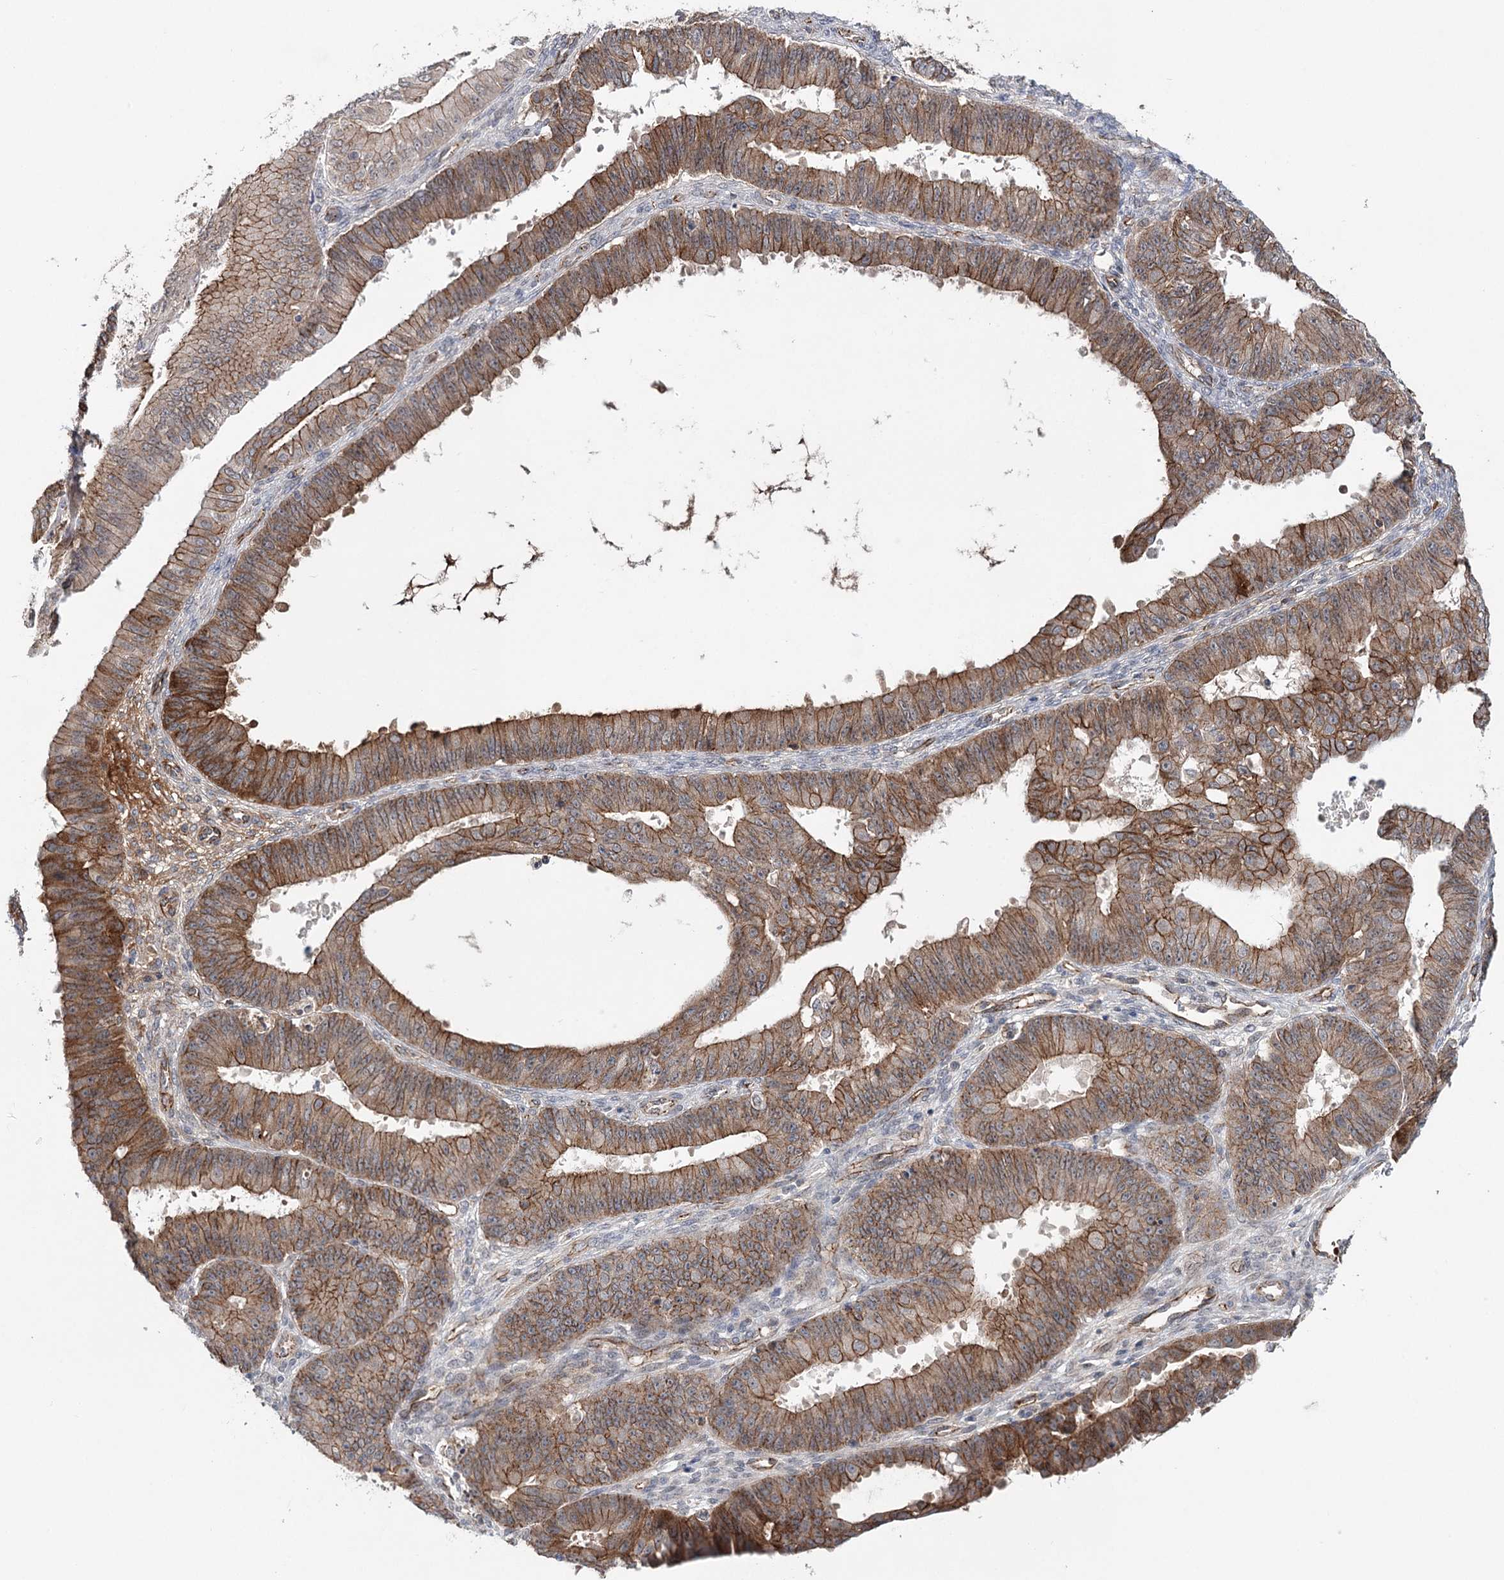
{"staining": {"intensity": "moderate", "quantity": ">75%", "location": "cytoplasmic/membranous"}, "tissue": "ovarian cancer", "cell_type": "Tumor cells", "image_type": "cancer", "snomed": [{"axis": "morphology", "description": "Carcinoma, endometroid"}, {"axis": "topography", "description": "Appendix"}, {"axis": "topography", "description": "Ovary"}], "caption": "A high-resolution photomicrograph shows IHC staining of ovarian cancer (endometroid carcinoma), which reveals moderate cytoplasmic/membranous positivity in about >75% of tumor cells.", "gene": "PKP4", "patient": {"sex": "female", "age": 42}}